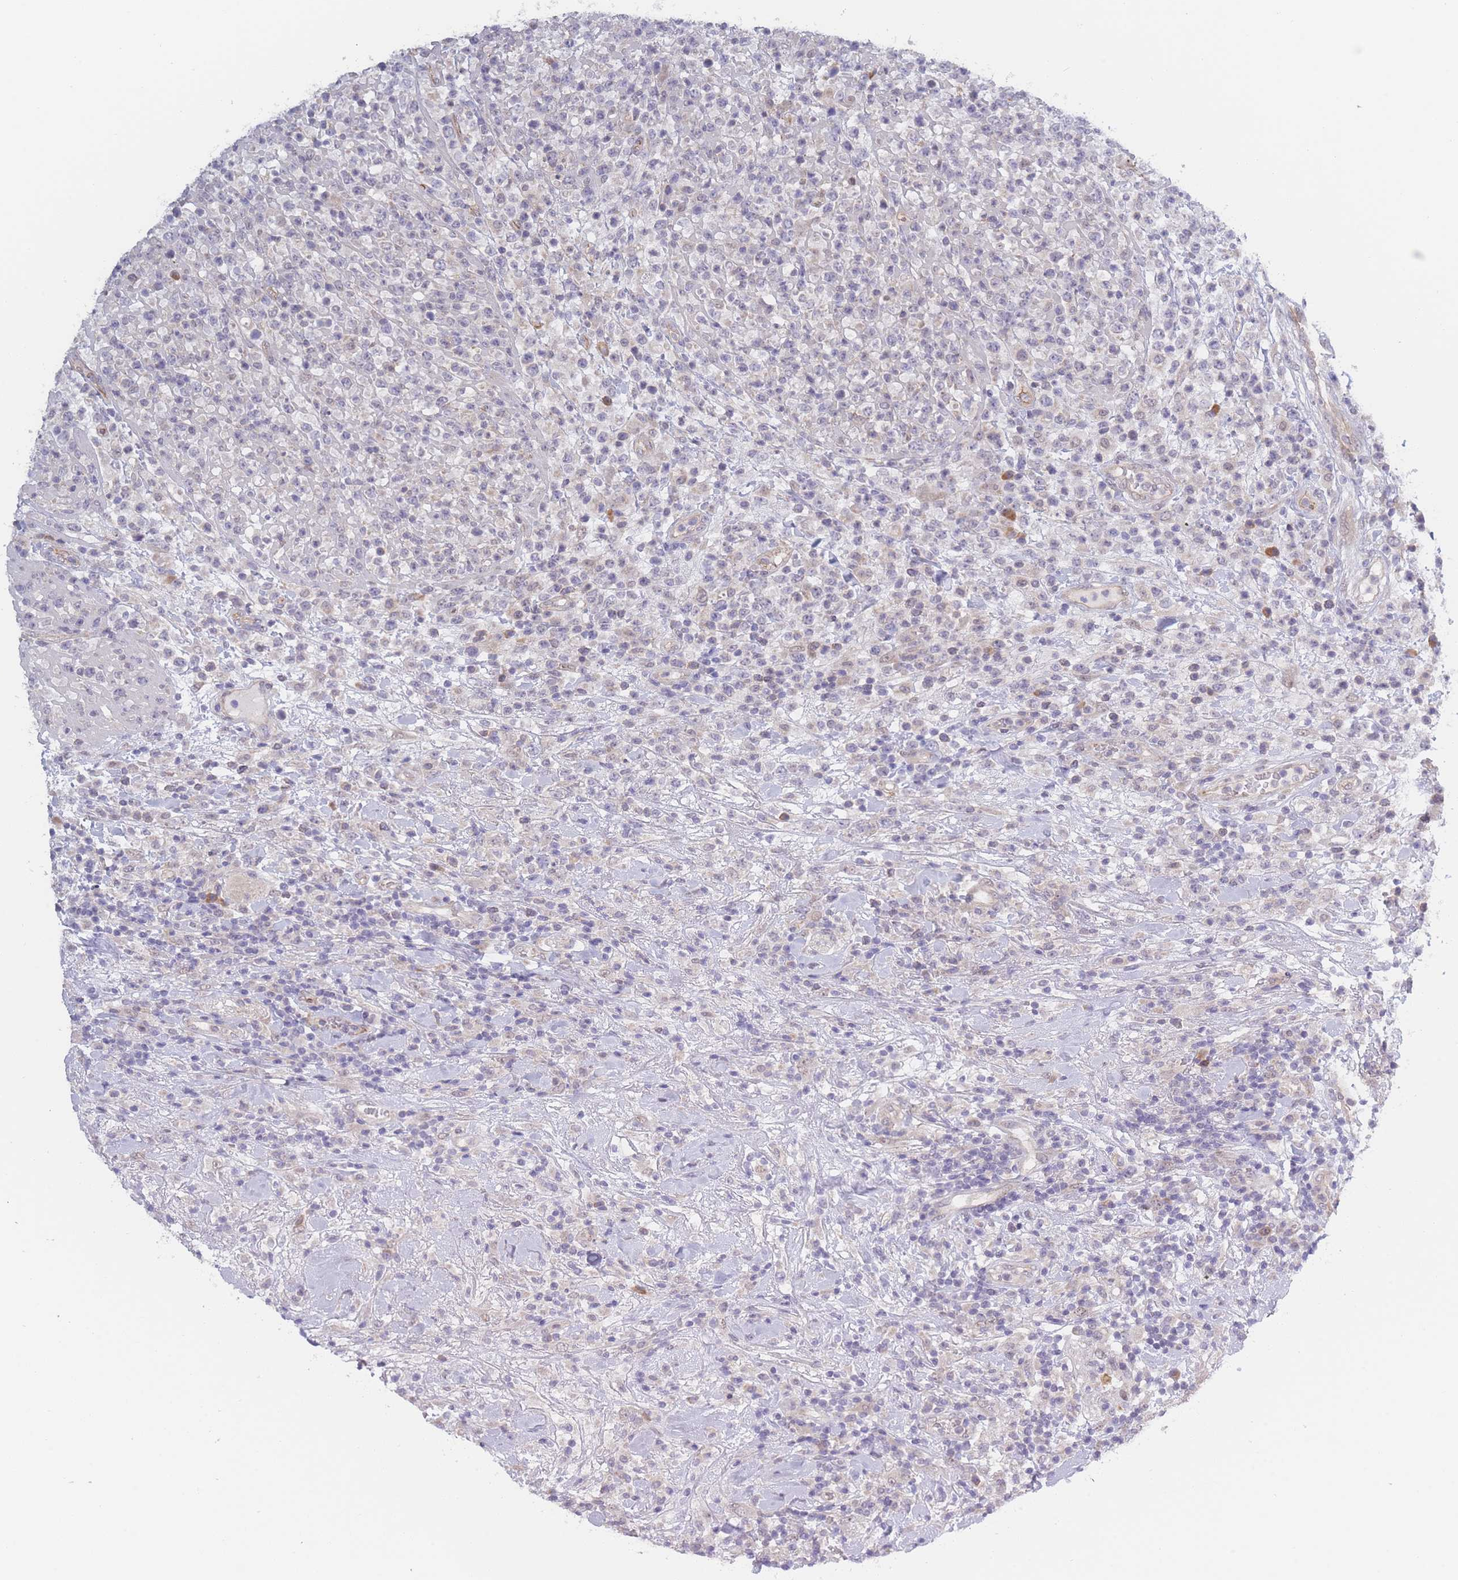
{"staining": {"intensity": "negative", "quantity": "none", "location": "none"}, "tissue": "lymphoma", "cell_type": "Tumor cells", "image_type": "cancer", "snomed": [{"axis": "morphology", "description": "Malignant lymphoma, non-Hodgkin's type, High grade"}, {"axis": "topography", "description": "Colon"}], "caption": "High power microscopy image of an immunohistochemistry image of high-grade malignant lymphoma, non-Hodgkin's type, revealing no significant positivity in tumor cells.", "gene": "FAM227B", "patient": {"sex": "female", "age": 53}}